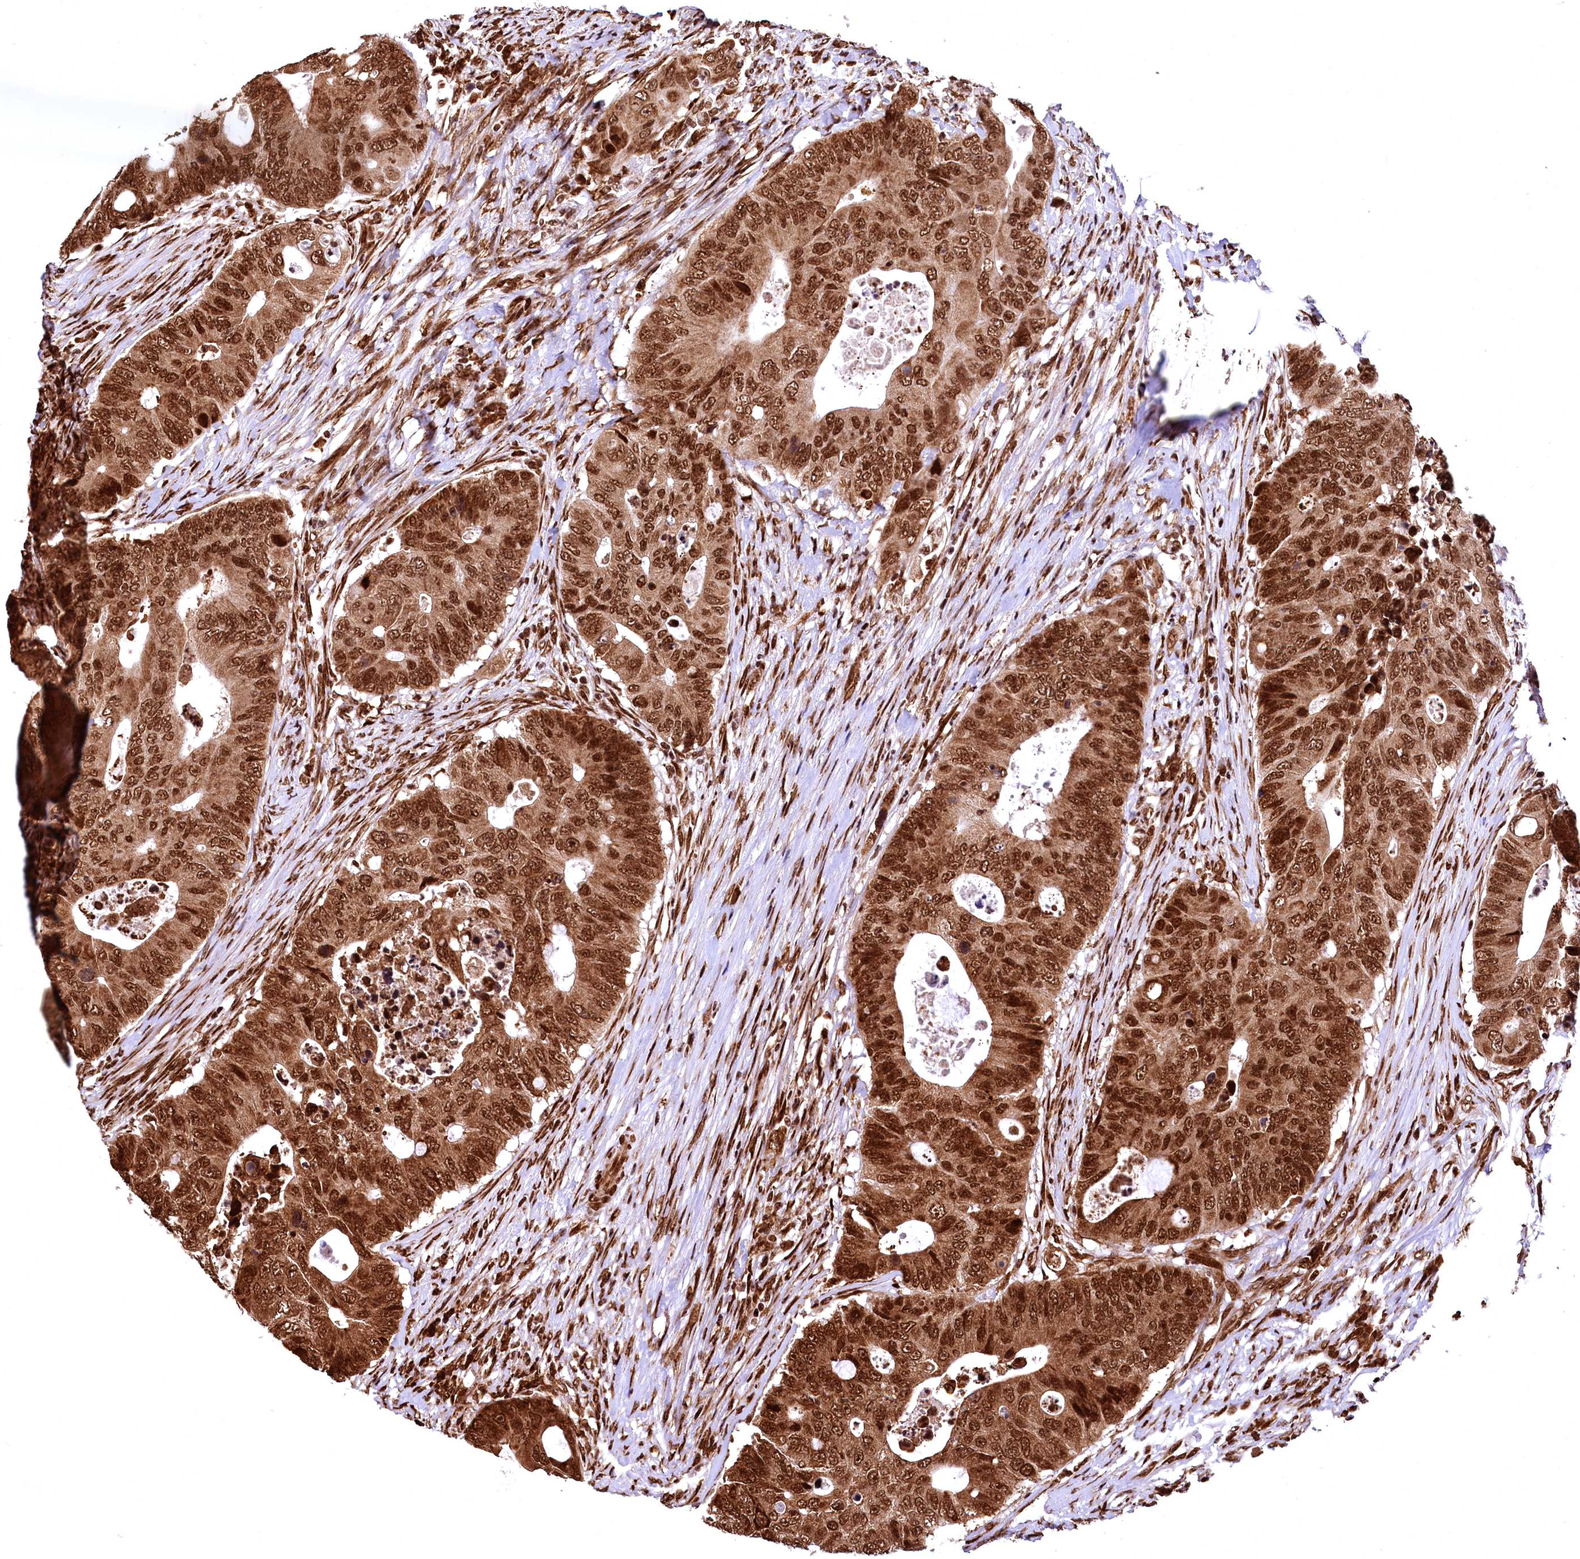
{"staining": {"intensity": "strong", "quantity": ">75%", "location": "cytoplasmic/membranous,nuclear"}, "tissue": "colorectal cancer", "cell_type": "Tumor cells", "image_type": "cancer", "snomed": [{"axis": "morphology", "description": "Adenocarcinoma, NOS"}, {"axis": "topography", "description": "Colon"}], "caption": "This micrograph demonstrates IHC staining of human colorectal adenocarcinoma, with high strong cytoplasmic/membranous and nuclear staining in about >75% of tumor cells.", "gene": "PDS5B", "patient": {"sex": "male", "age": 71}}